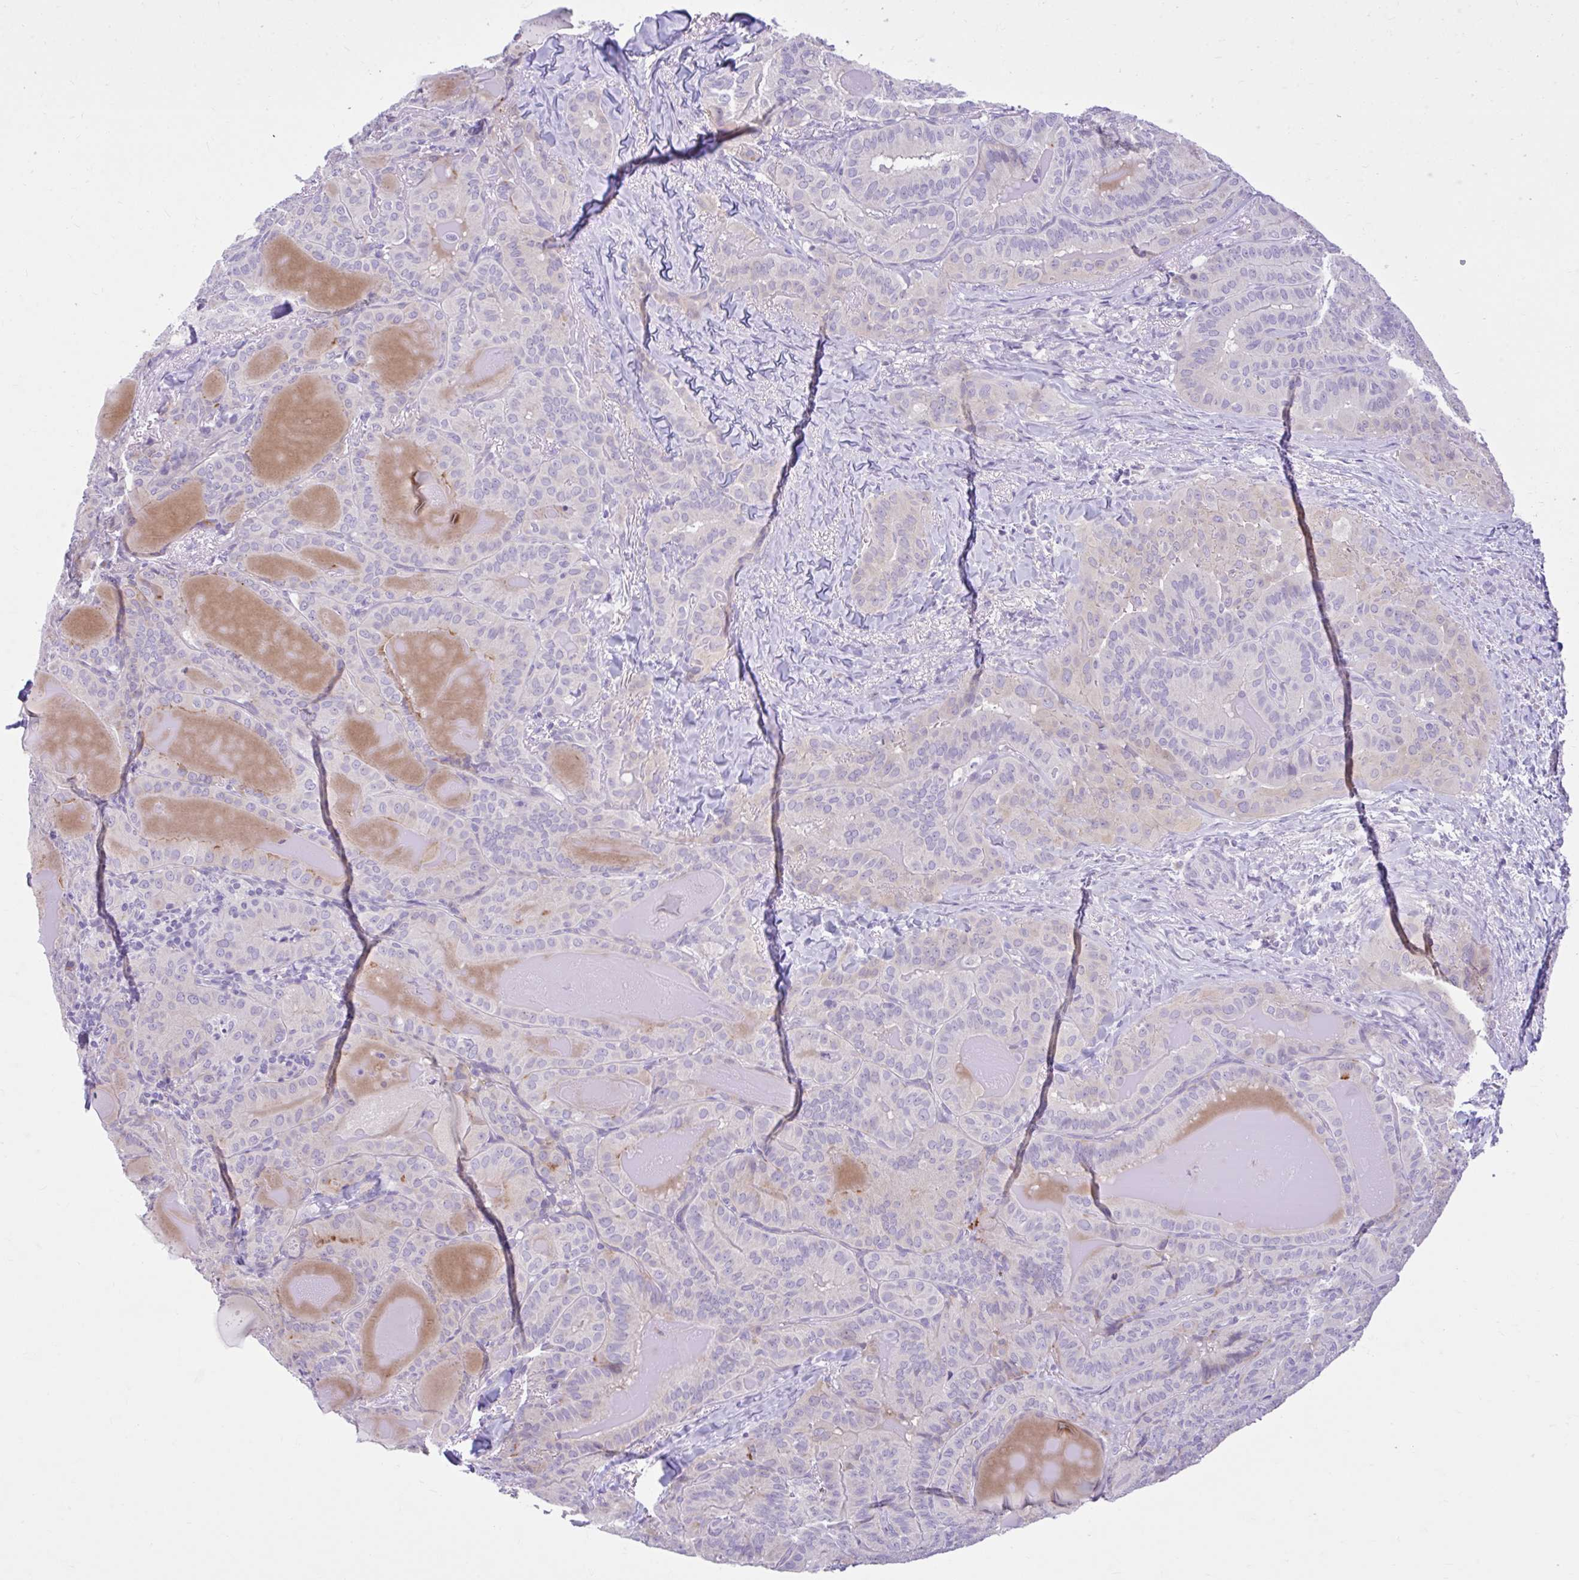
{"staining": {"intensity": "negative", "quantity": "none", "location": "none"}, "tissue": "thyroid cancer", "cell_type": "Tumor cells", "image_type": "cancer", "snomed": [{"axis": "morphology", "description": "Papillary adenocarcinoma, NOS"}, {"axis": "topography", "description": "Thyroid gland"}], "caption": "Immunohistochemistry micrograph of neoplastic tissue: human papillary adenocarcinoma (thyroid) stained with DAB shows no significant protein expression in tumor cells. The staining was performed using DAB (3,3'-diaminobenzidine) to visualize the protein expression in brown, while the nuclei were stained in blue with hematoxylin (Magnification: 20x).", "gene": "FAM153A", "patient": {"sex": "female", "age": 68}}